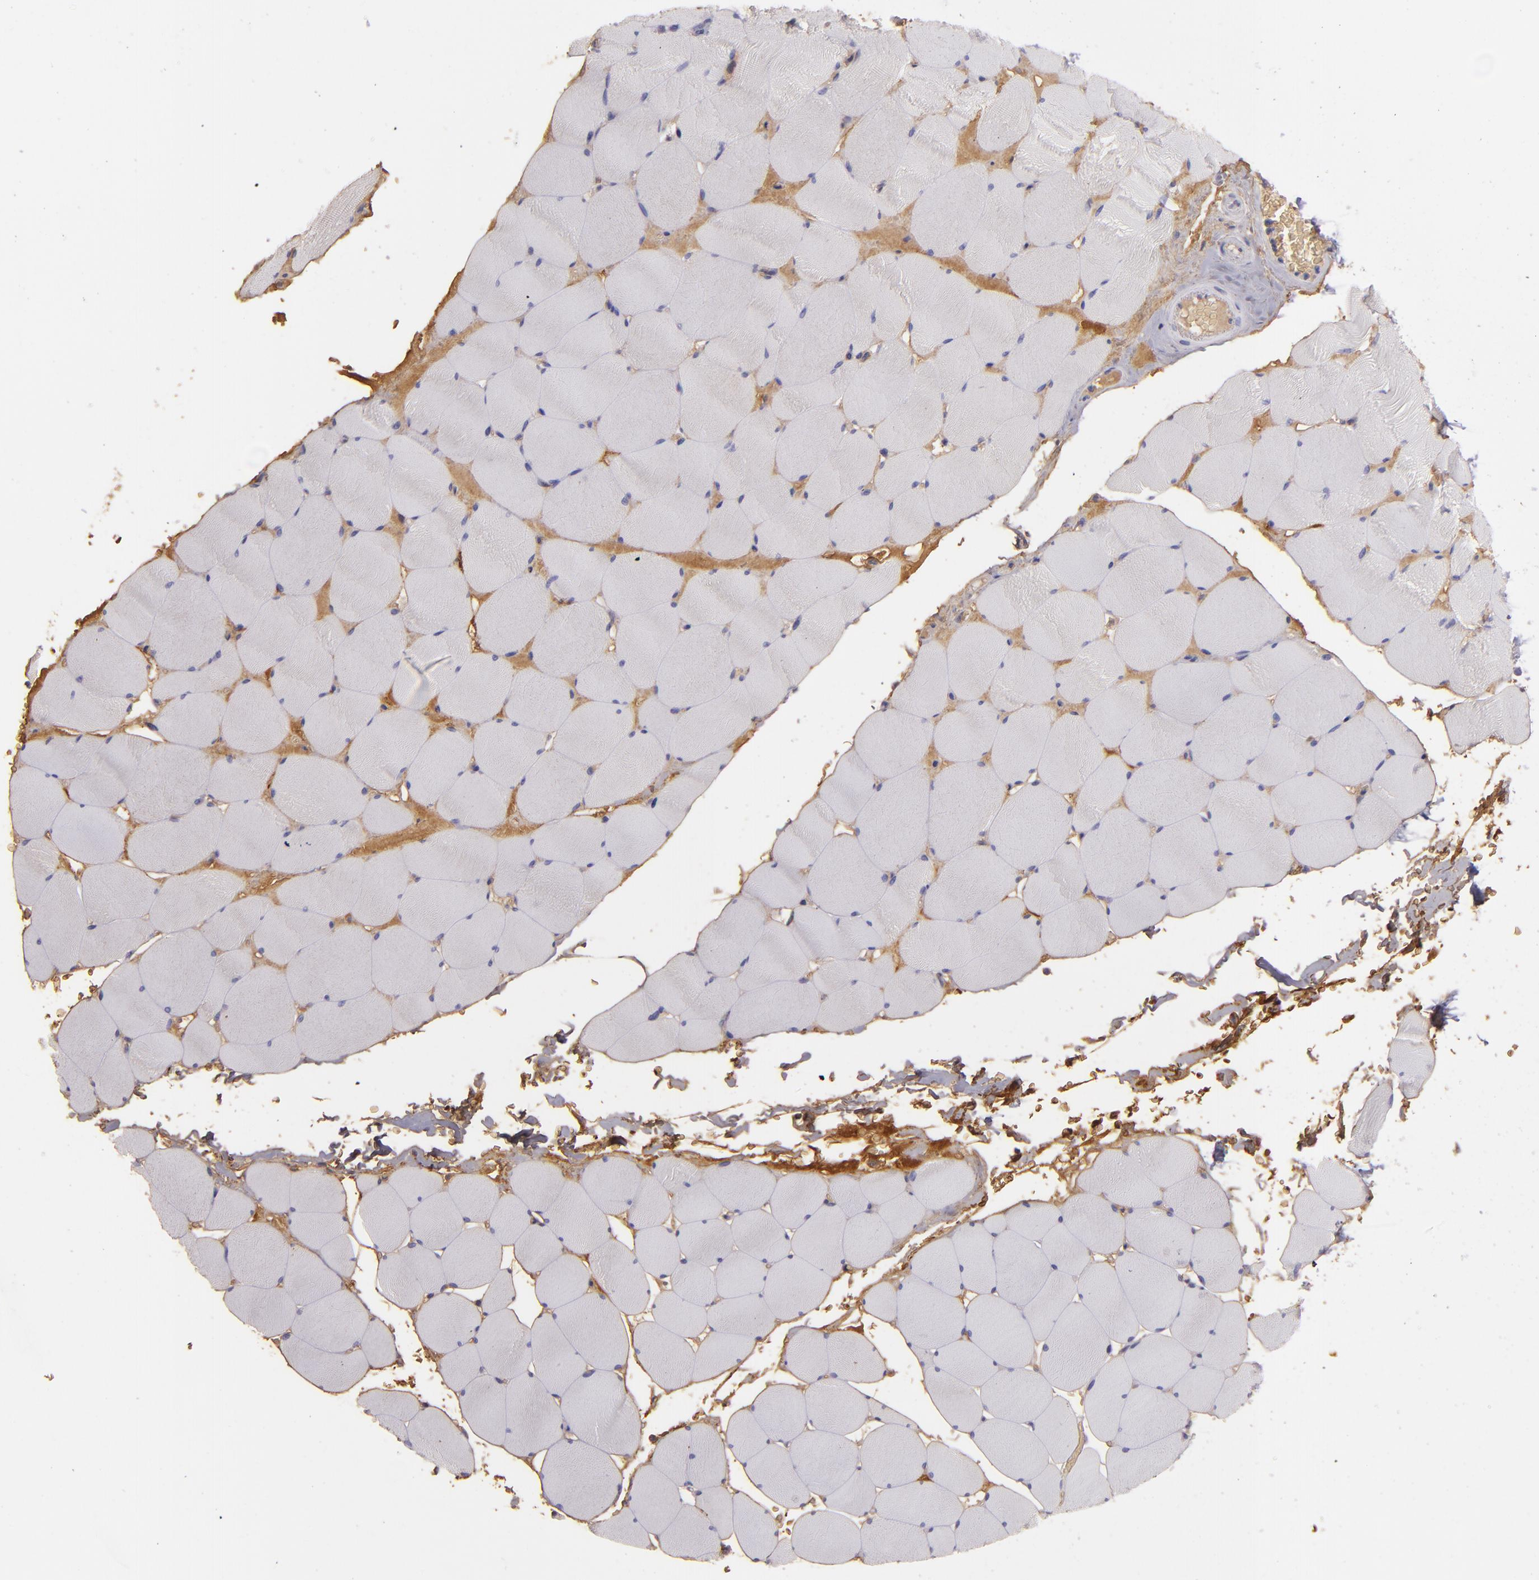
{"staining": {"intensity": "negative", "quantity": "none", "location": "none"}, "tissue": "skeletal muscle", "cell_type": "Myocytes", "image_type": "normal", "snomed": [{"axis": "morphology", "description": "Normal tissue, NOS"}, {"axis": "topography", "description": "Skeletal muscle"}], "caption": "A high-resolution photomicrograph shows immunohistochemistry staining of unremarkable skeletal muscle, which displays no significant expression in myocytes.", "gene": "ACE", "patient": {"sex": "male", "age": 62}}